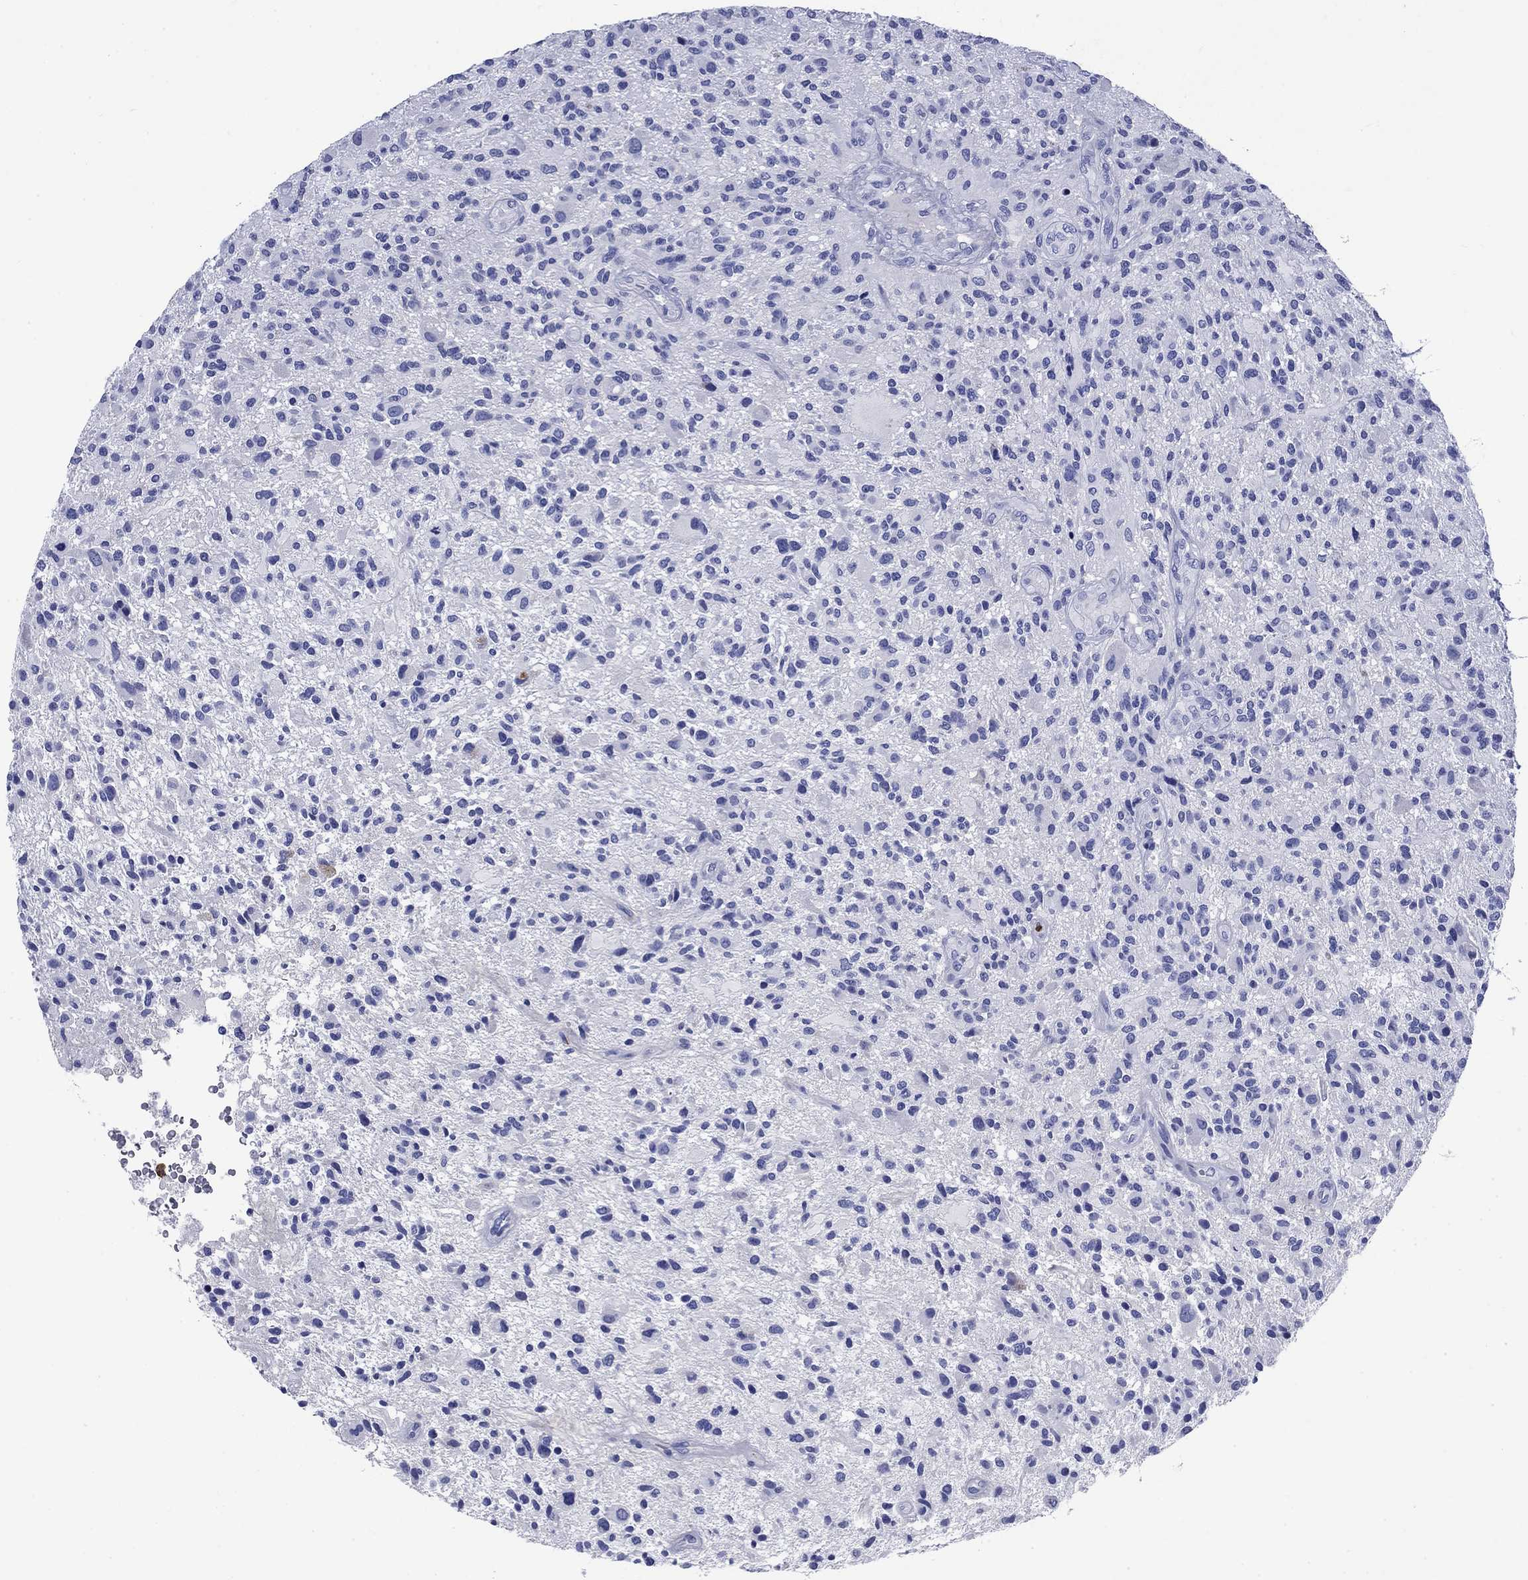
{"staining": {"intensity": "negative", "quantity": "none", "location": "none"}, "tissue": "glioma", "cell_type": "Tumor cells", "image_type": "cancer", "snomed": [{"axis": "morphology", "description": "Glioma, malignant, High grade"}, {"axis": "topography", "description": "Brain"}], "caption": "Protein analysis of malignant glioma (high-grade) demonstrates no significant staining in tumor cells. Nuclei are stained in blue.", "gene": "TFR2", "patient": {"sex": "male", "age": 47}}